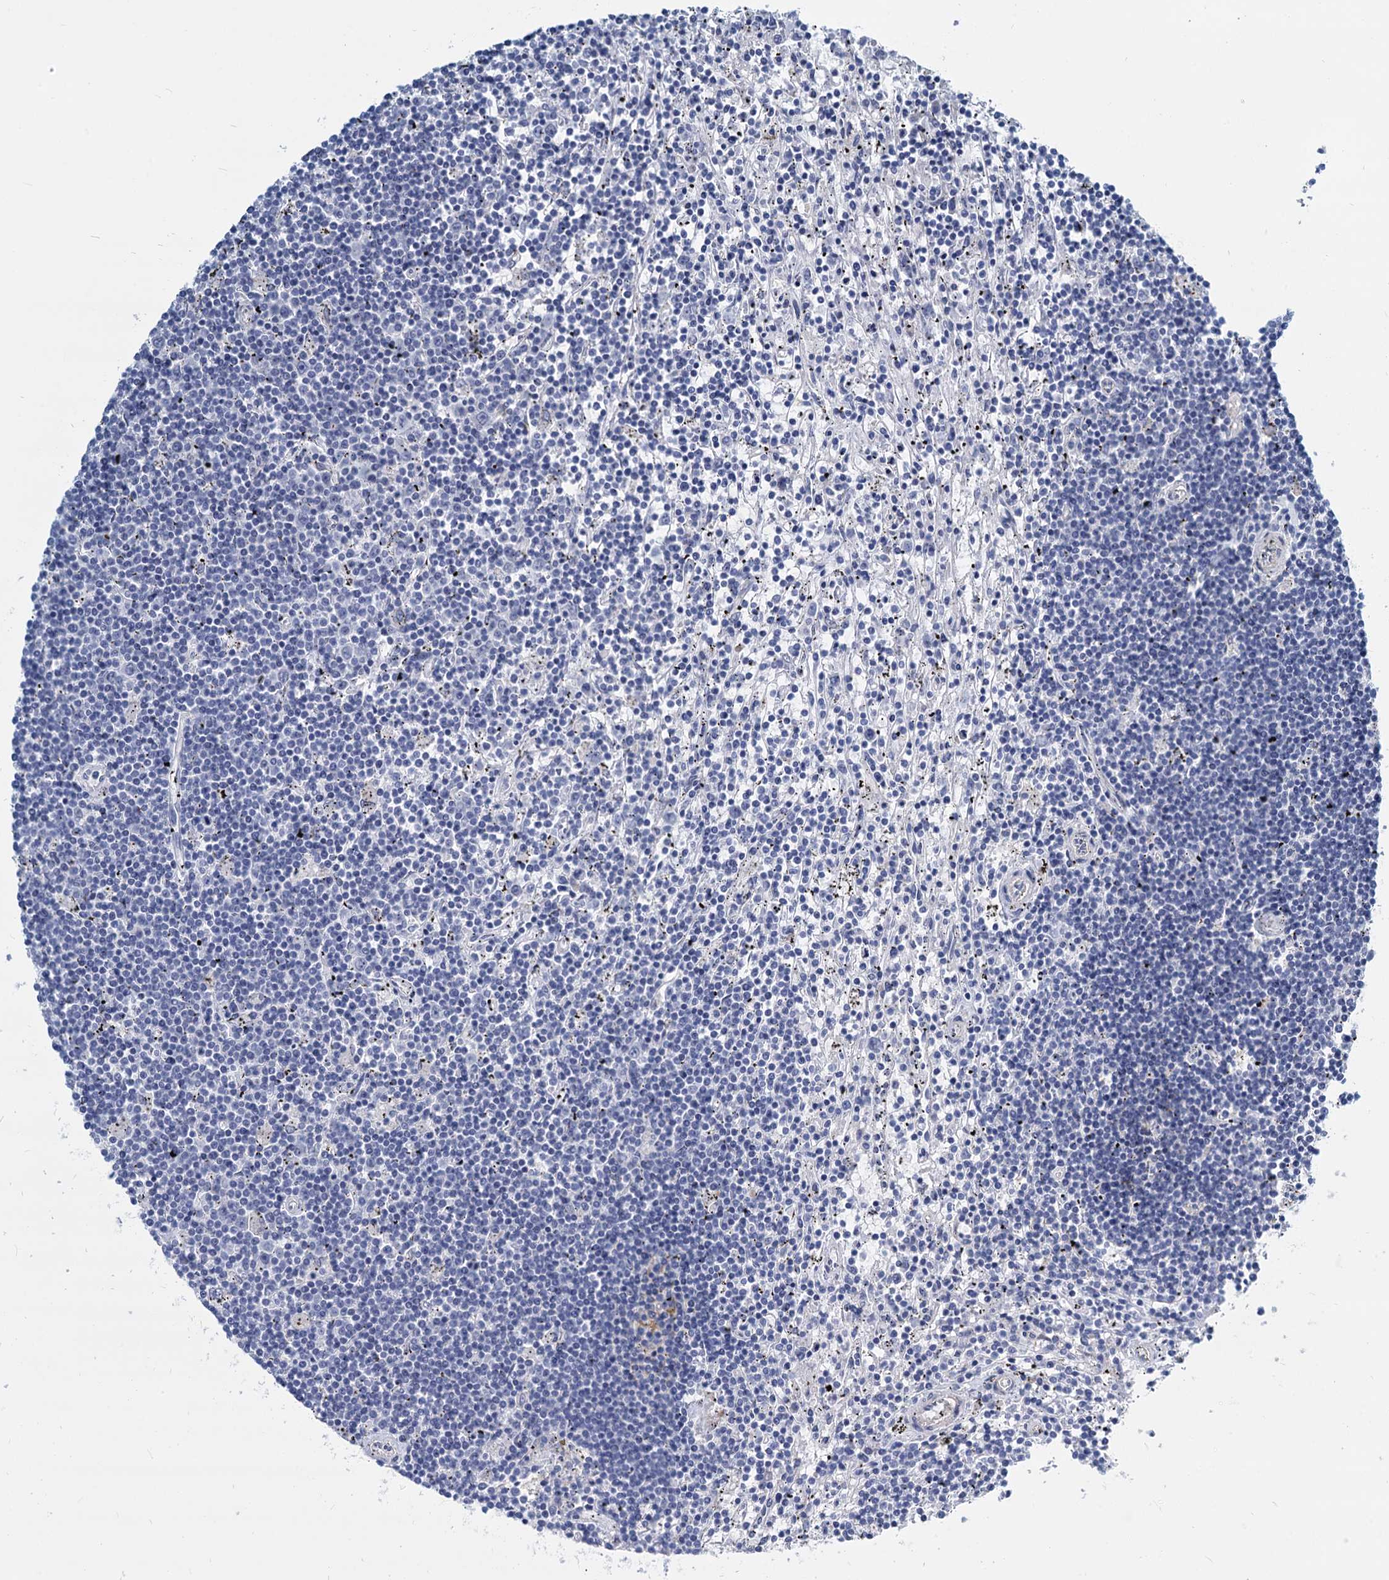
{"staining": {"intensity": "negative", "quantity": "none", "location": "none"}, "tissue": "lymphoma", "cell_type": "Tumor cells", "image_type": "cancer", "snomed": [{"axis": "morphology", "description": "Malignant lymphoma, non-Hodgkin's type, Low grade"}, {"axis": "topography", "description": "Spleen"}], "caption": "This is an immunohistochemistry image of malignant lymphoma, non-Hodgkin's type (low-grade). There is no positivity in tumor cells.", "gene": "GSTM3", "patient": {"sex": "male", "age": 76}}